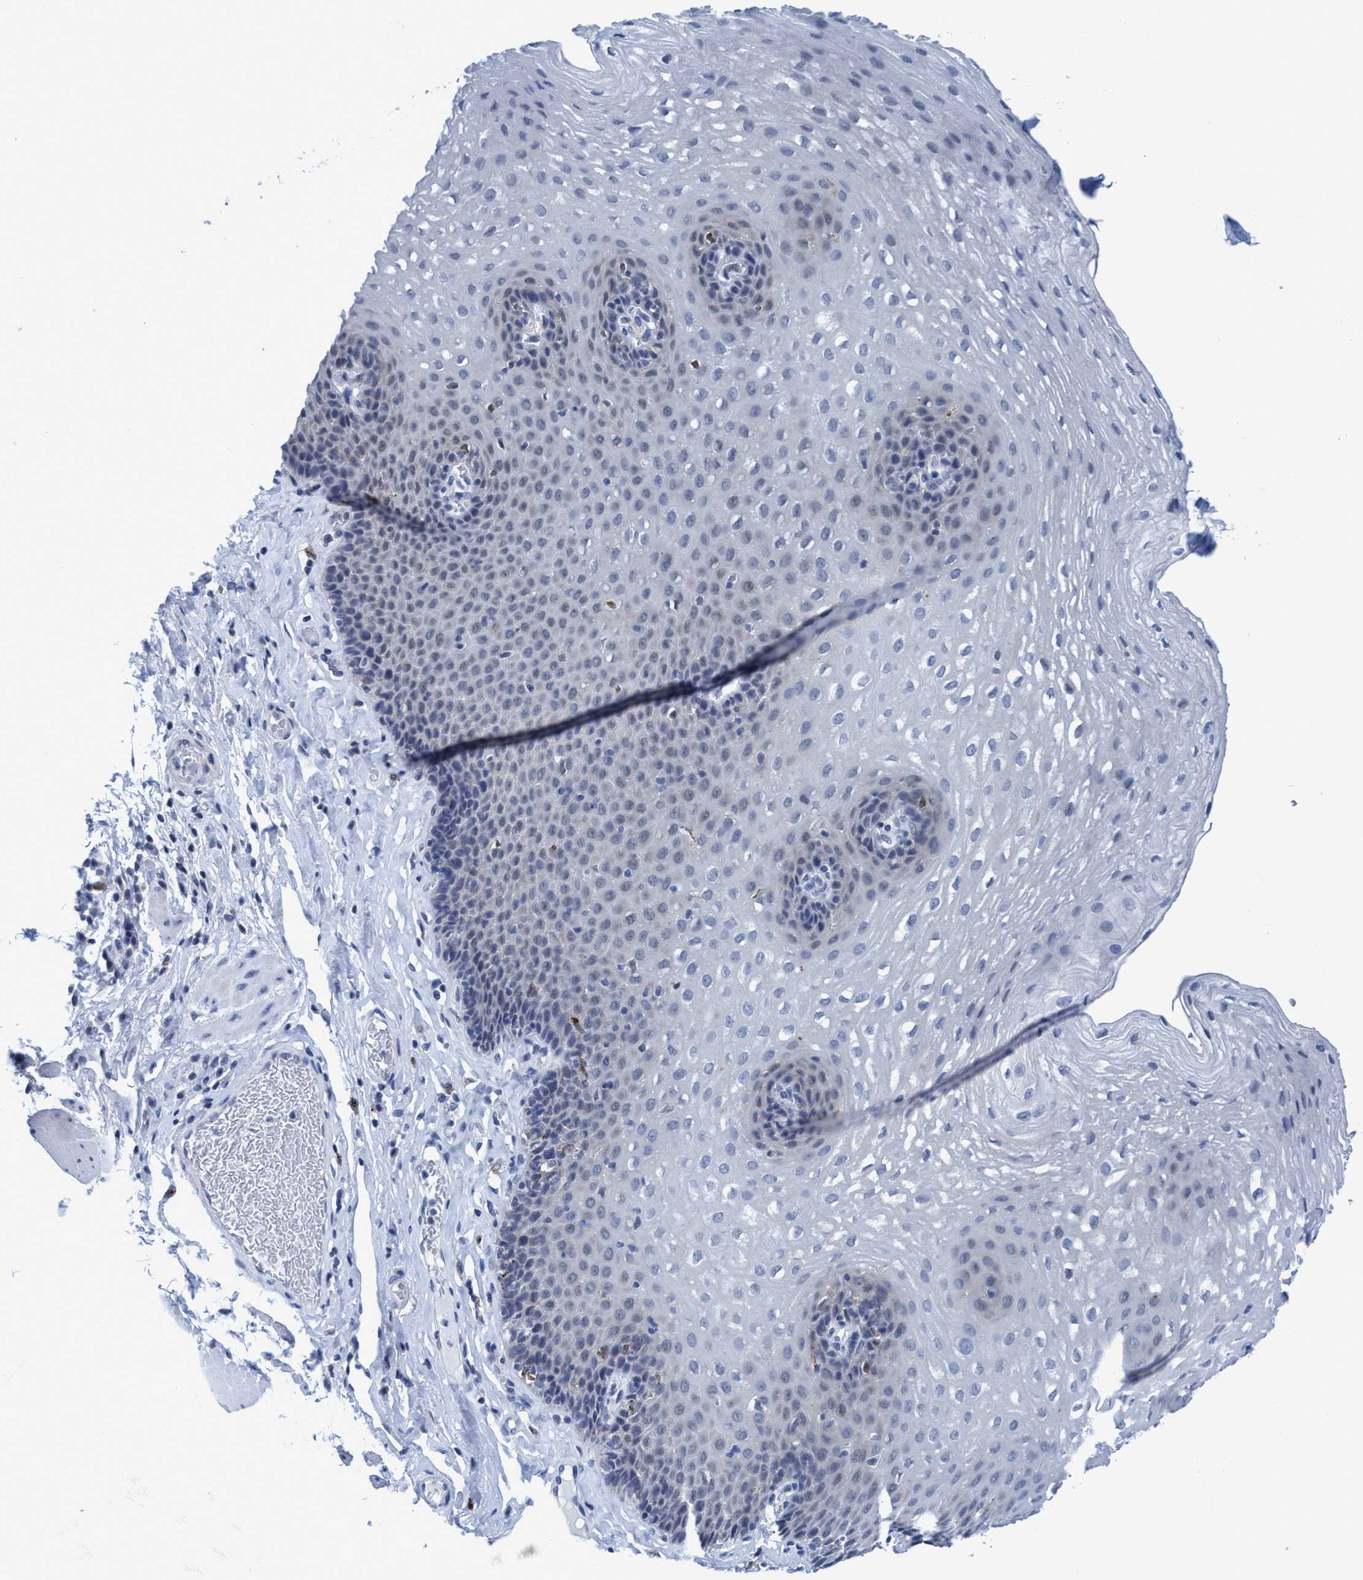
{"staining": {"intensity": "negative", "quantity": "none", "location": "none"}, "tissue": "esophagus", "cell_type": "Squamous epithelial cells", "image_type": "normal", "snomed": [{"axis": "morphology", "description": "Normal tissue, NOS"}, {"axis": "topography", "description": "Esophagus"}], "caption": "A histopathology image of esophagus stained for a protein demonstrates no brown staining in squamous epithelial cells. Nuclei are stained in blue.", "gene": "DNAI1", "patient": {"sex": "female", "age": 66}}